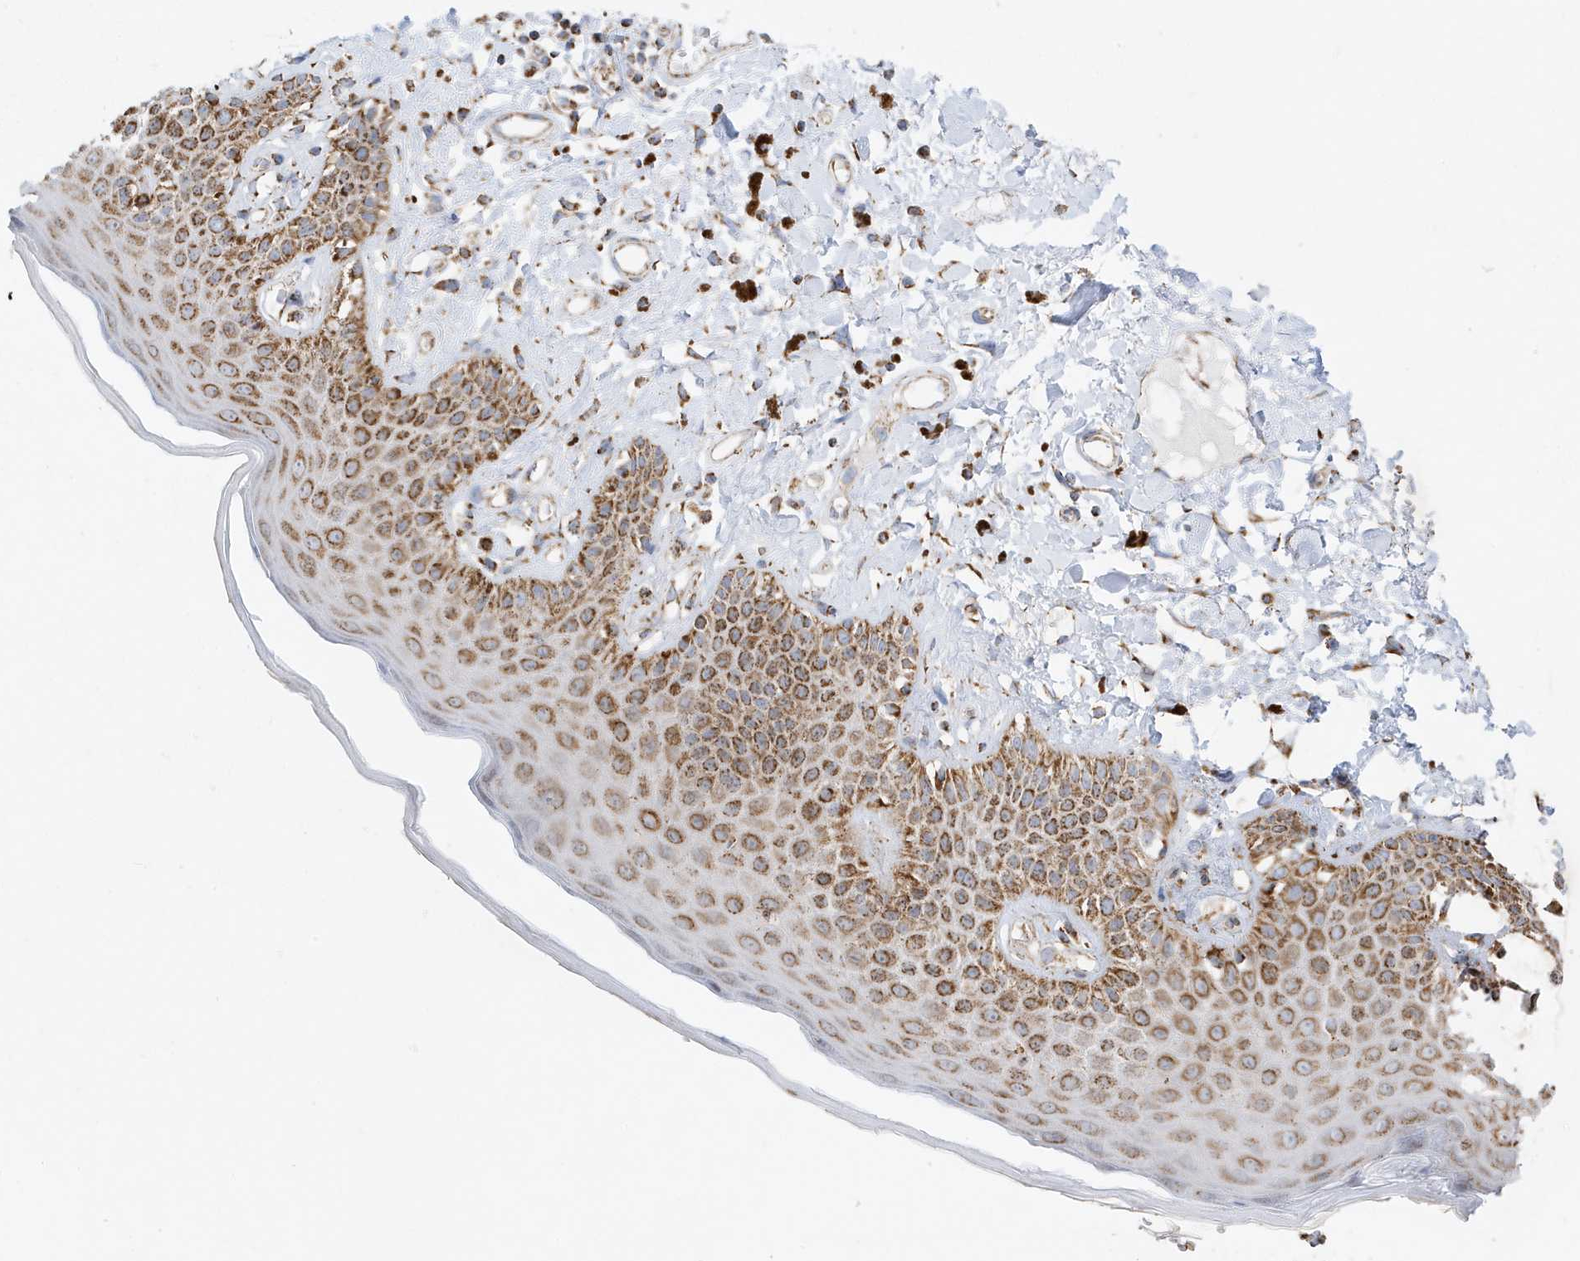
{"staining": {"intensity": "moderate", "quantity": ">75%", "location": "cytoplasmic/membranous"}, "tissue": "skin", "cell_type": "Epidermal cells", "image_type": "normal", "snomed": [{"axis": "morphology", "description": "Normal tissue, NOS"}, {"axis": "topography", "description": "Anal"}], "caption": "Skin was stained to show a protein in brown. There is medium levels of moderate cytoplasmic/membranous staining in about >75% of epidermal cells. The staining was performed using DAB (3,3'-diaminobenzidine) to visualize the protein expression in brown, while the nuclei were stained in blue with hematoxylin (Magnification: 20x).", "gene": "ATP5ME", "patient": {"sex": "female", "age": 78}}